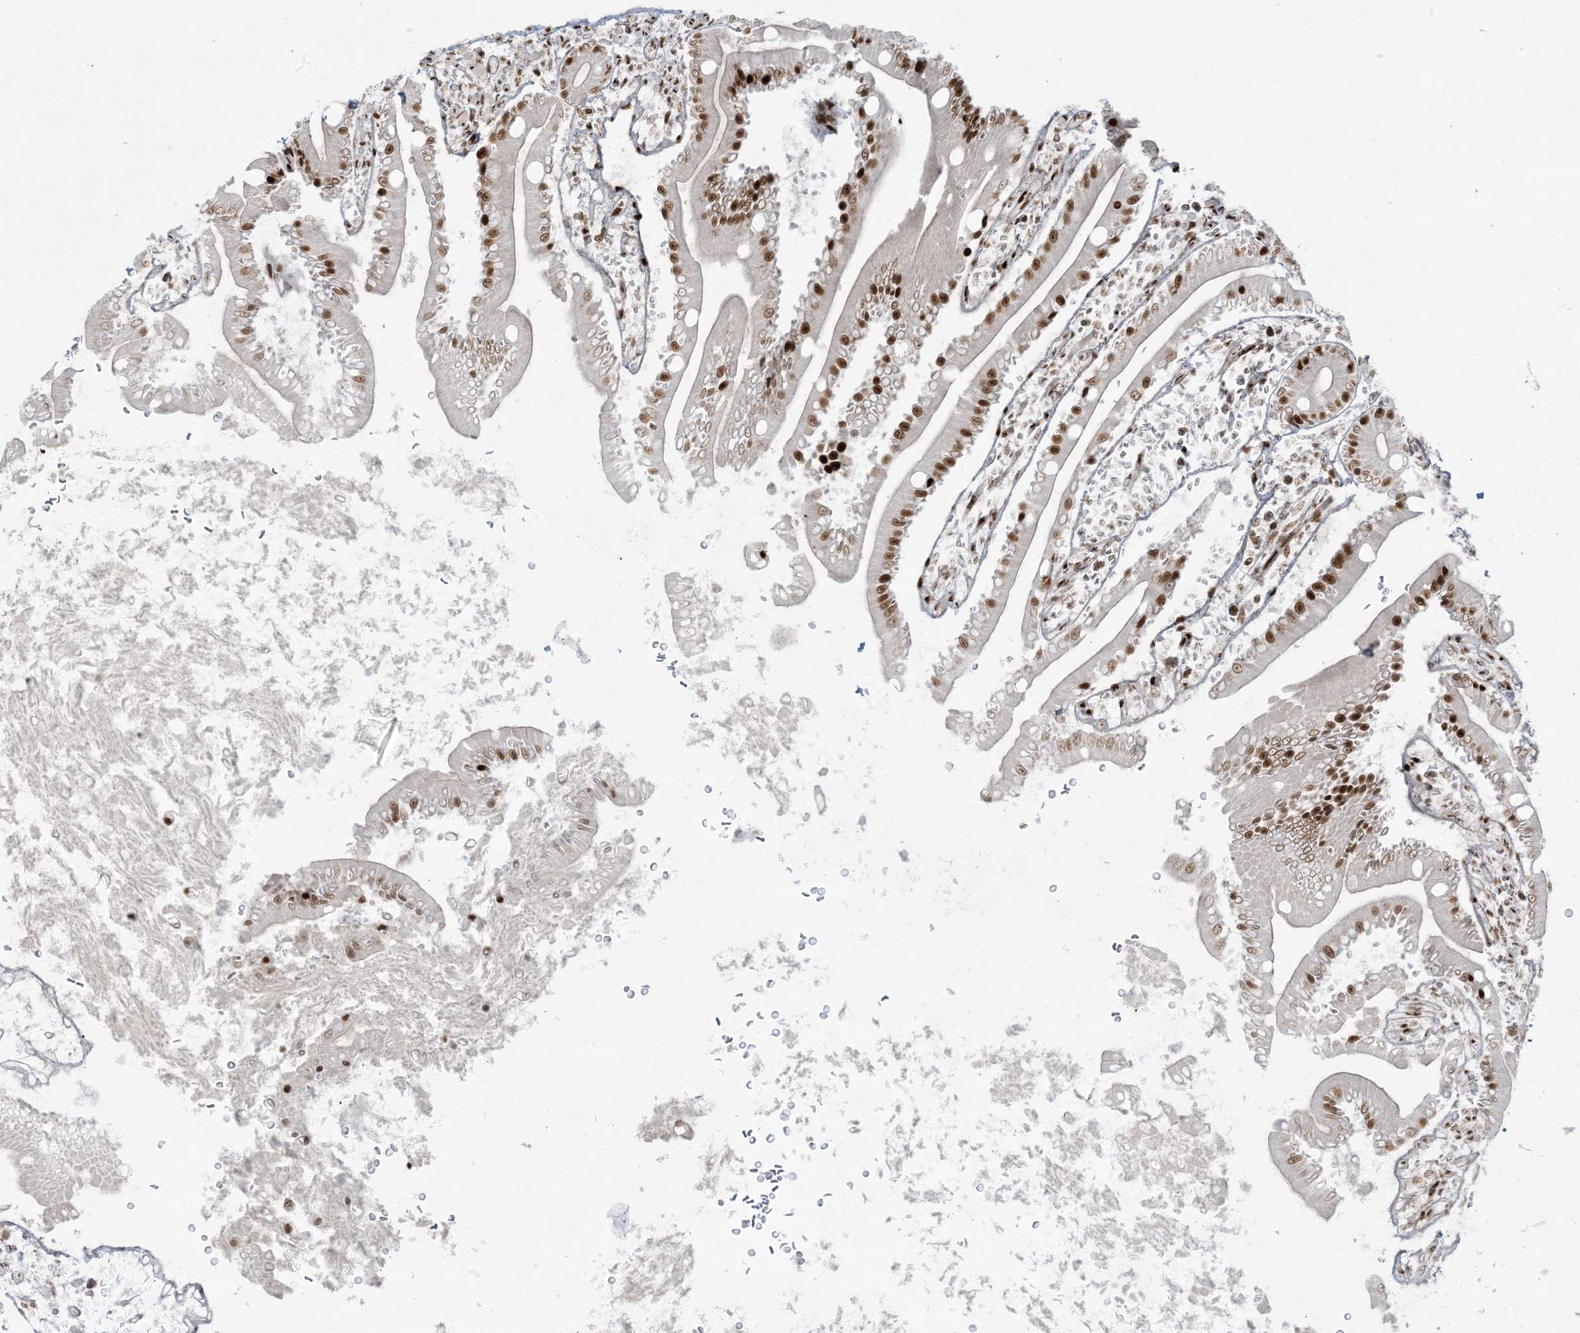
{"staining": {"intensity": "strong", "quantity": "25%-75%", "location": "nuclear"}, "tissue": "duodenum", "cell_type": "Glandular cells", "image_type": "normal", "snomed": [{"axis": "morphology", "description": "Normal tissue, NOS"}, {"axis": "topography", "description": "Duodenum"}], "caption": "The micrograph shows immunohistochemical staining of unremarkable duodenum. There is strong nuclear staining is seen in approximately 25%-75% of glandular cells.", "gene": "RBM10", "patient": {"sex": "male", "age": 35}}